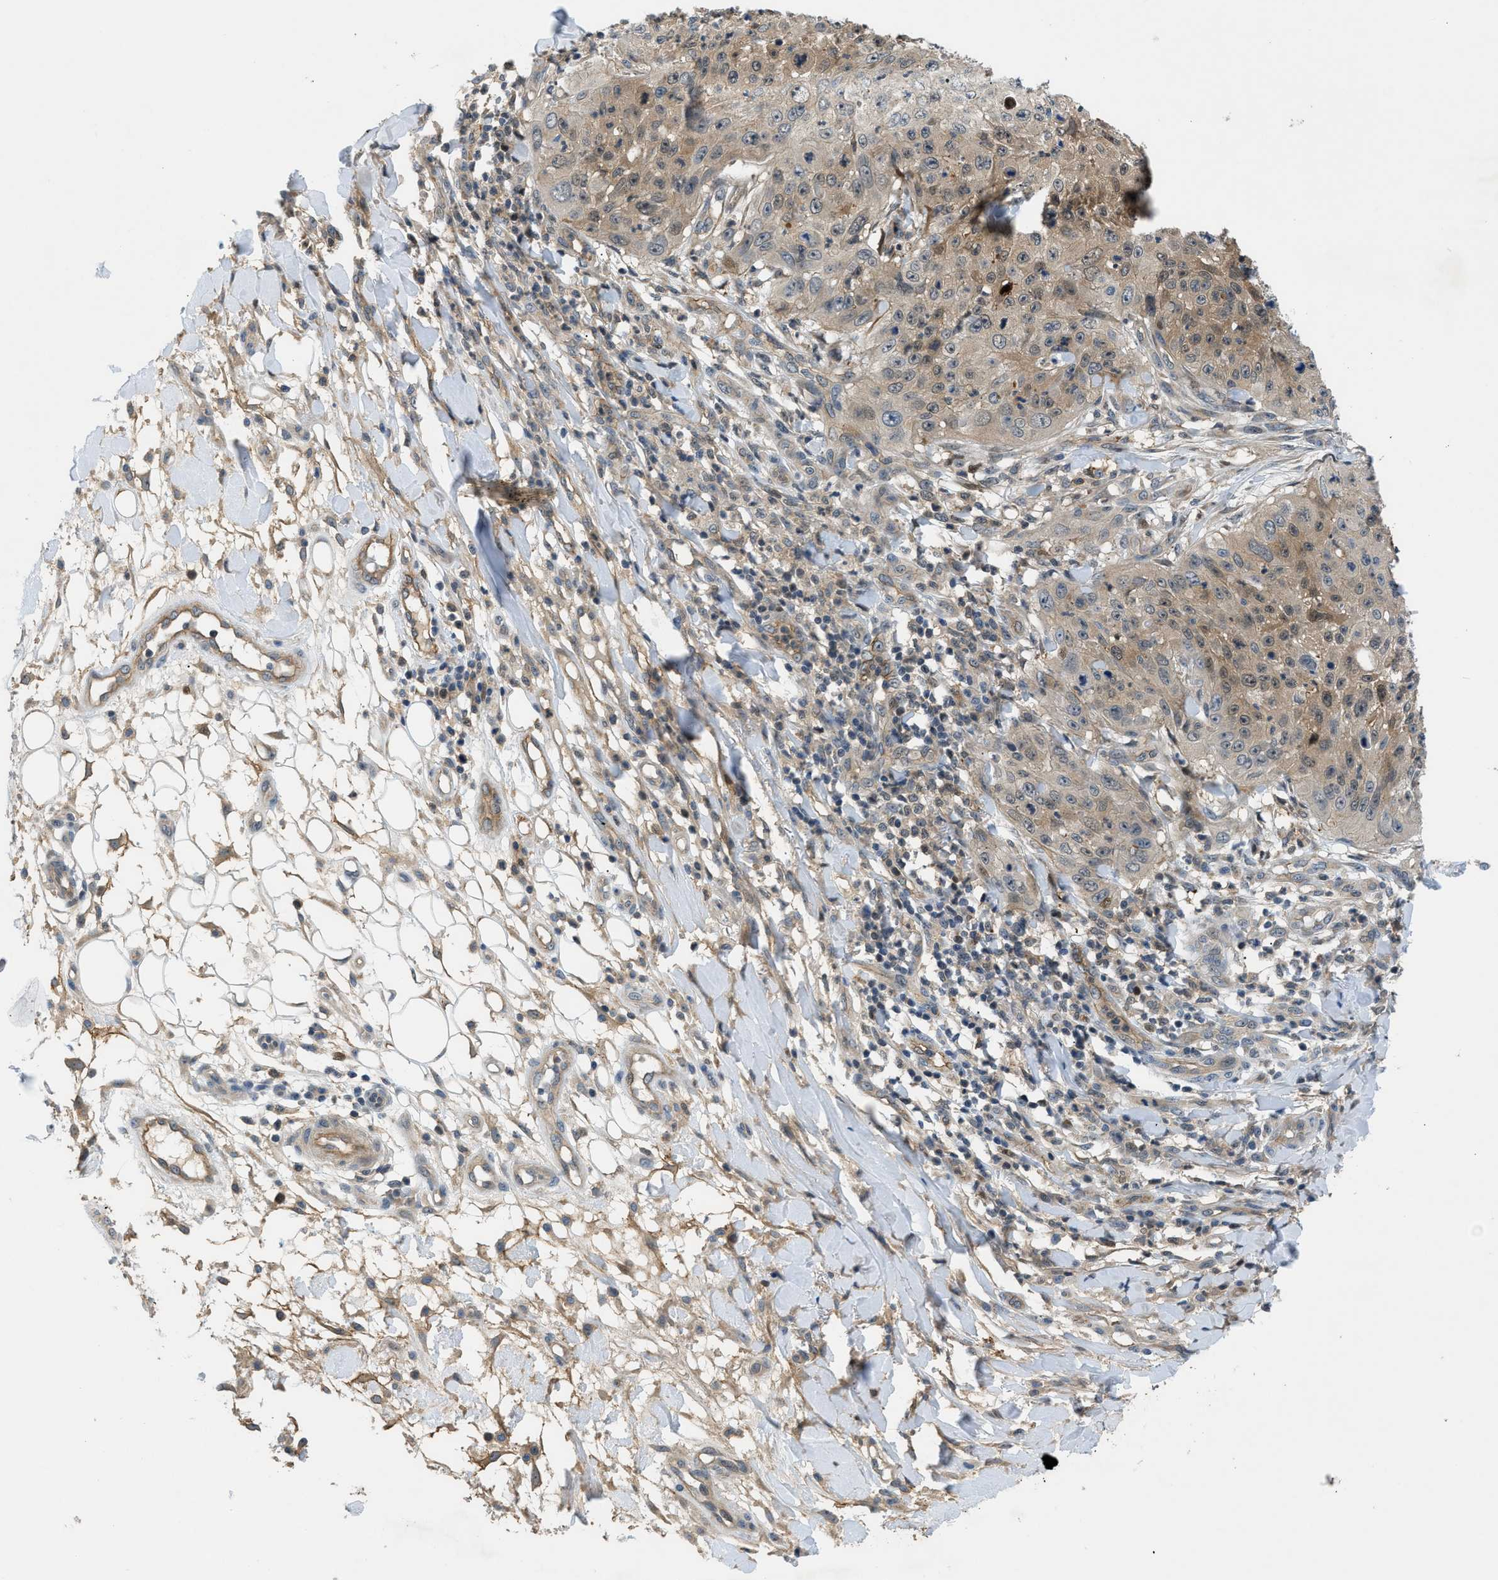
{"staining": {"intensity": "moderate", "quantity": ">75%", "location": "cytoplasmic/membranous"}, "tissue": "skin cancer", "cell_type": "Tumor cells", "image_type": "cancer", "snomed": [{"axis": "morphology", "description": "Squamous cell carcinoma, NOS"}, {"axis": "topography", "description": "Skin"}], "caption": "This is an image of immunohistochemistry (IHC) staining of skin cancer (squamous cell carcinoma), which shows moderate staining in the cytoplasmic/membranous of tumor cells.", "gene": "TRAK2", "patient": {"sex": "female", "age": 80}}